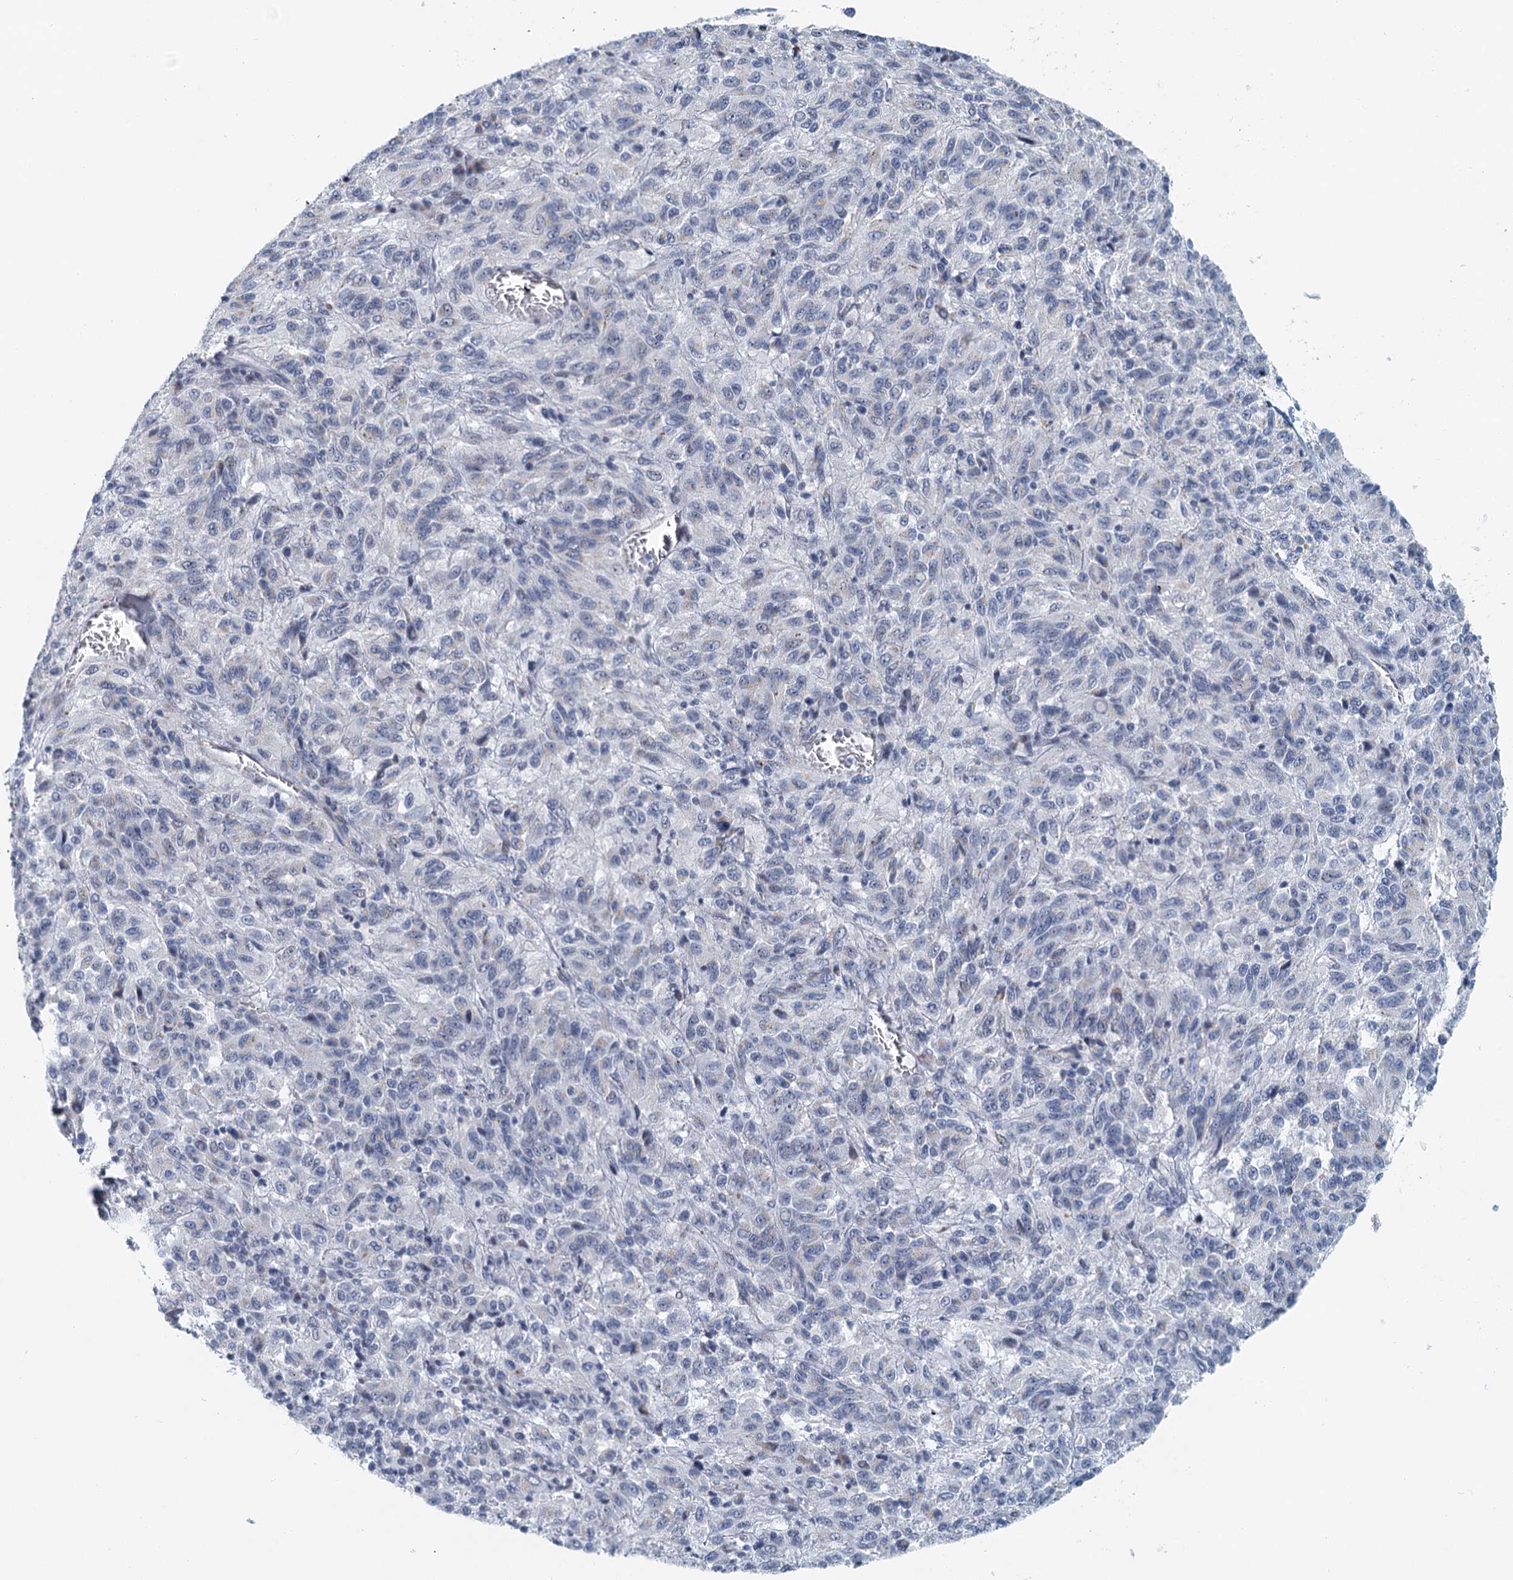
{"staining": {"intensity": "negative", "quantity": "none", "location": "none"}, "tissue": "melanoma", "cell_type": "Tumor cells", "image_type": "cancer", "snomed": [{"axis": "morphology", "description": "Malignant melanoma, Metastatic site"}, {"axis": "topography", "description": "Lung"}], "caption": "IHC of human melanoma exhibits no staining in tumor cells. (DAB immunohistochemistry (IHC) with hematoxylin counter stain).", "gene": "ZNF527", "patient": {"sex": "male", "age": 64}}